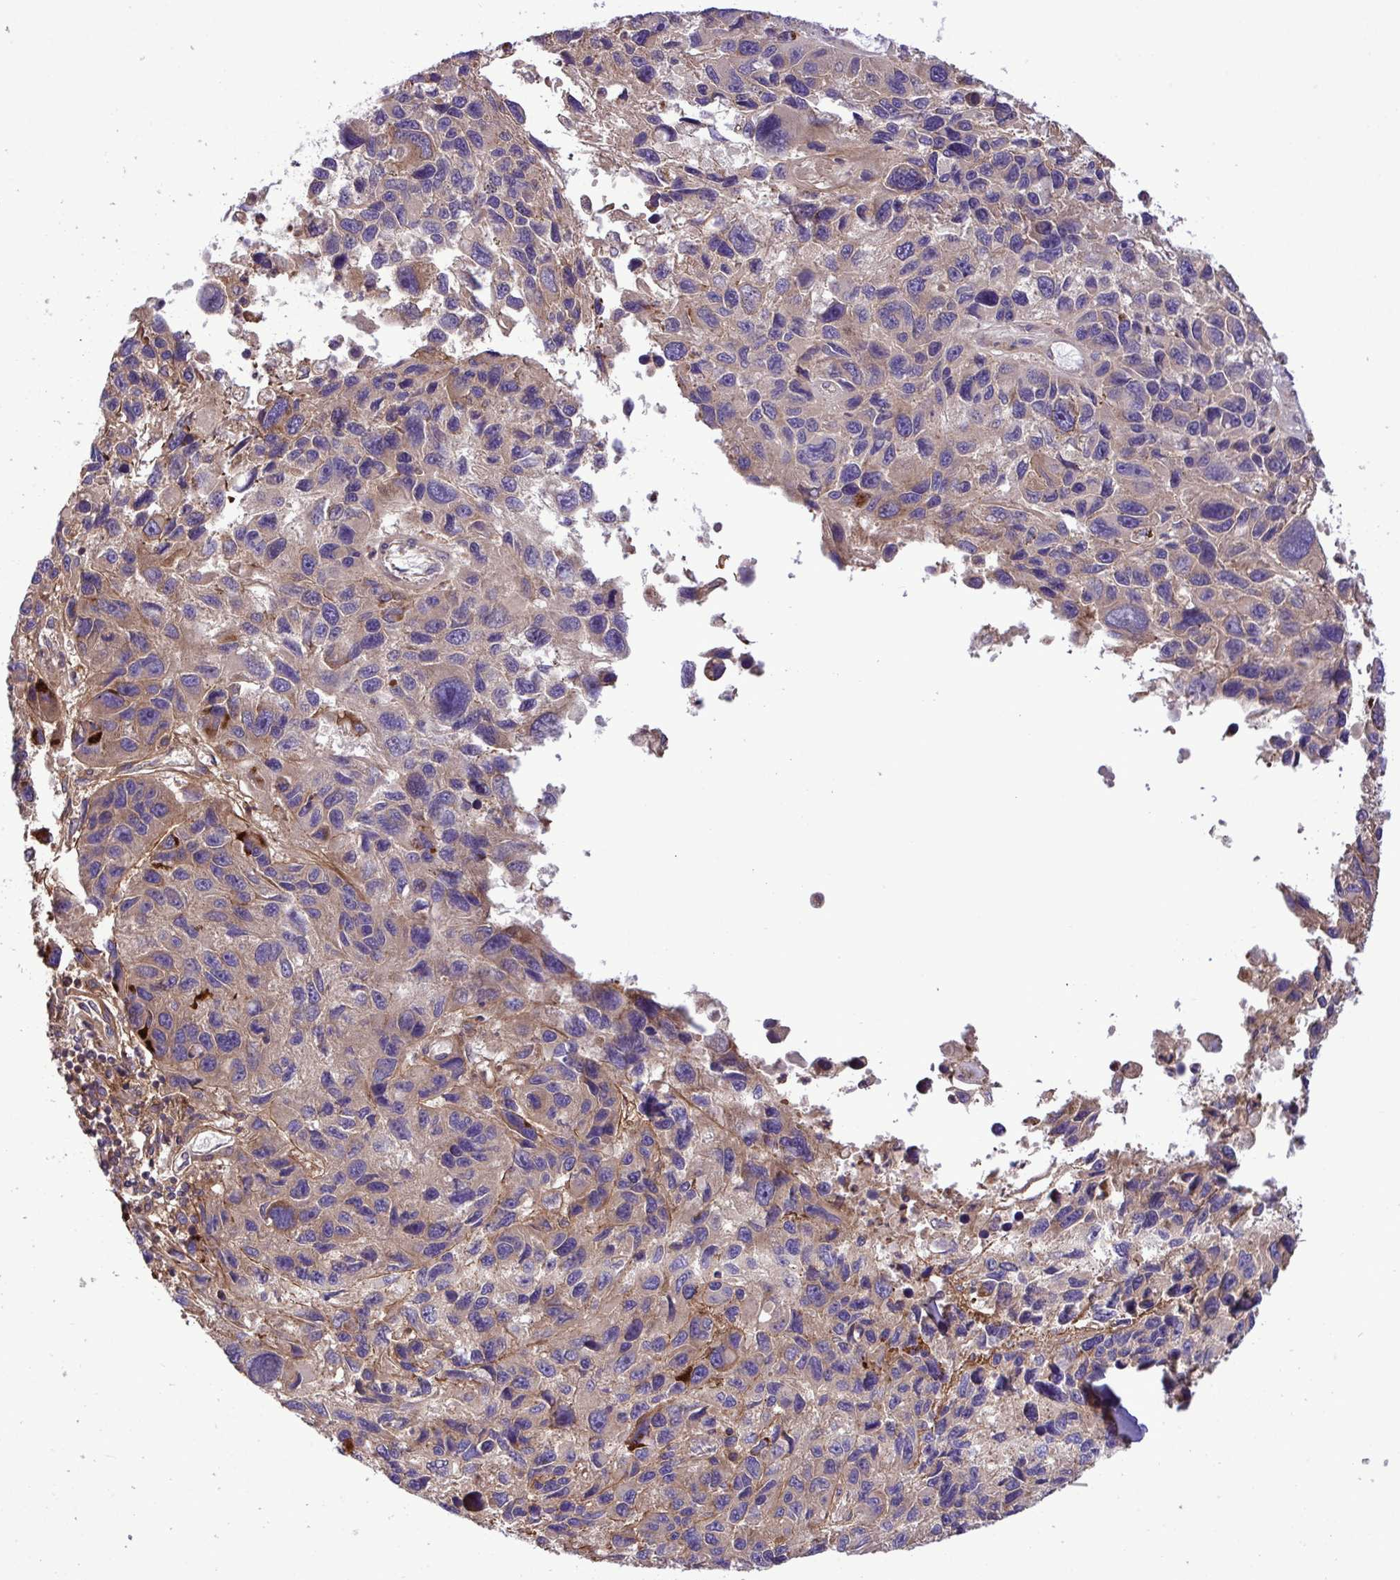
{"staining": {"intensity": "weak", "quantity": "<25%", "location": "cytoplasmic/membranous"}, "tissue": "melanoma", "cell_type": "Tumor cells", "image_type": "cancer", "snomed": [{"axis": "morphology", "description": "Malignant melanoma, NOS"}, {"axis": "topography", "description": "Skin"}], "caption": "A histopathology image of malignant melanoma stained for a protein demonstrates no brown staining in tumor cells.", "gene": "GRB14", "patient": {"sex": "male", "age": 53}}